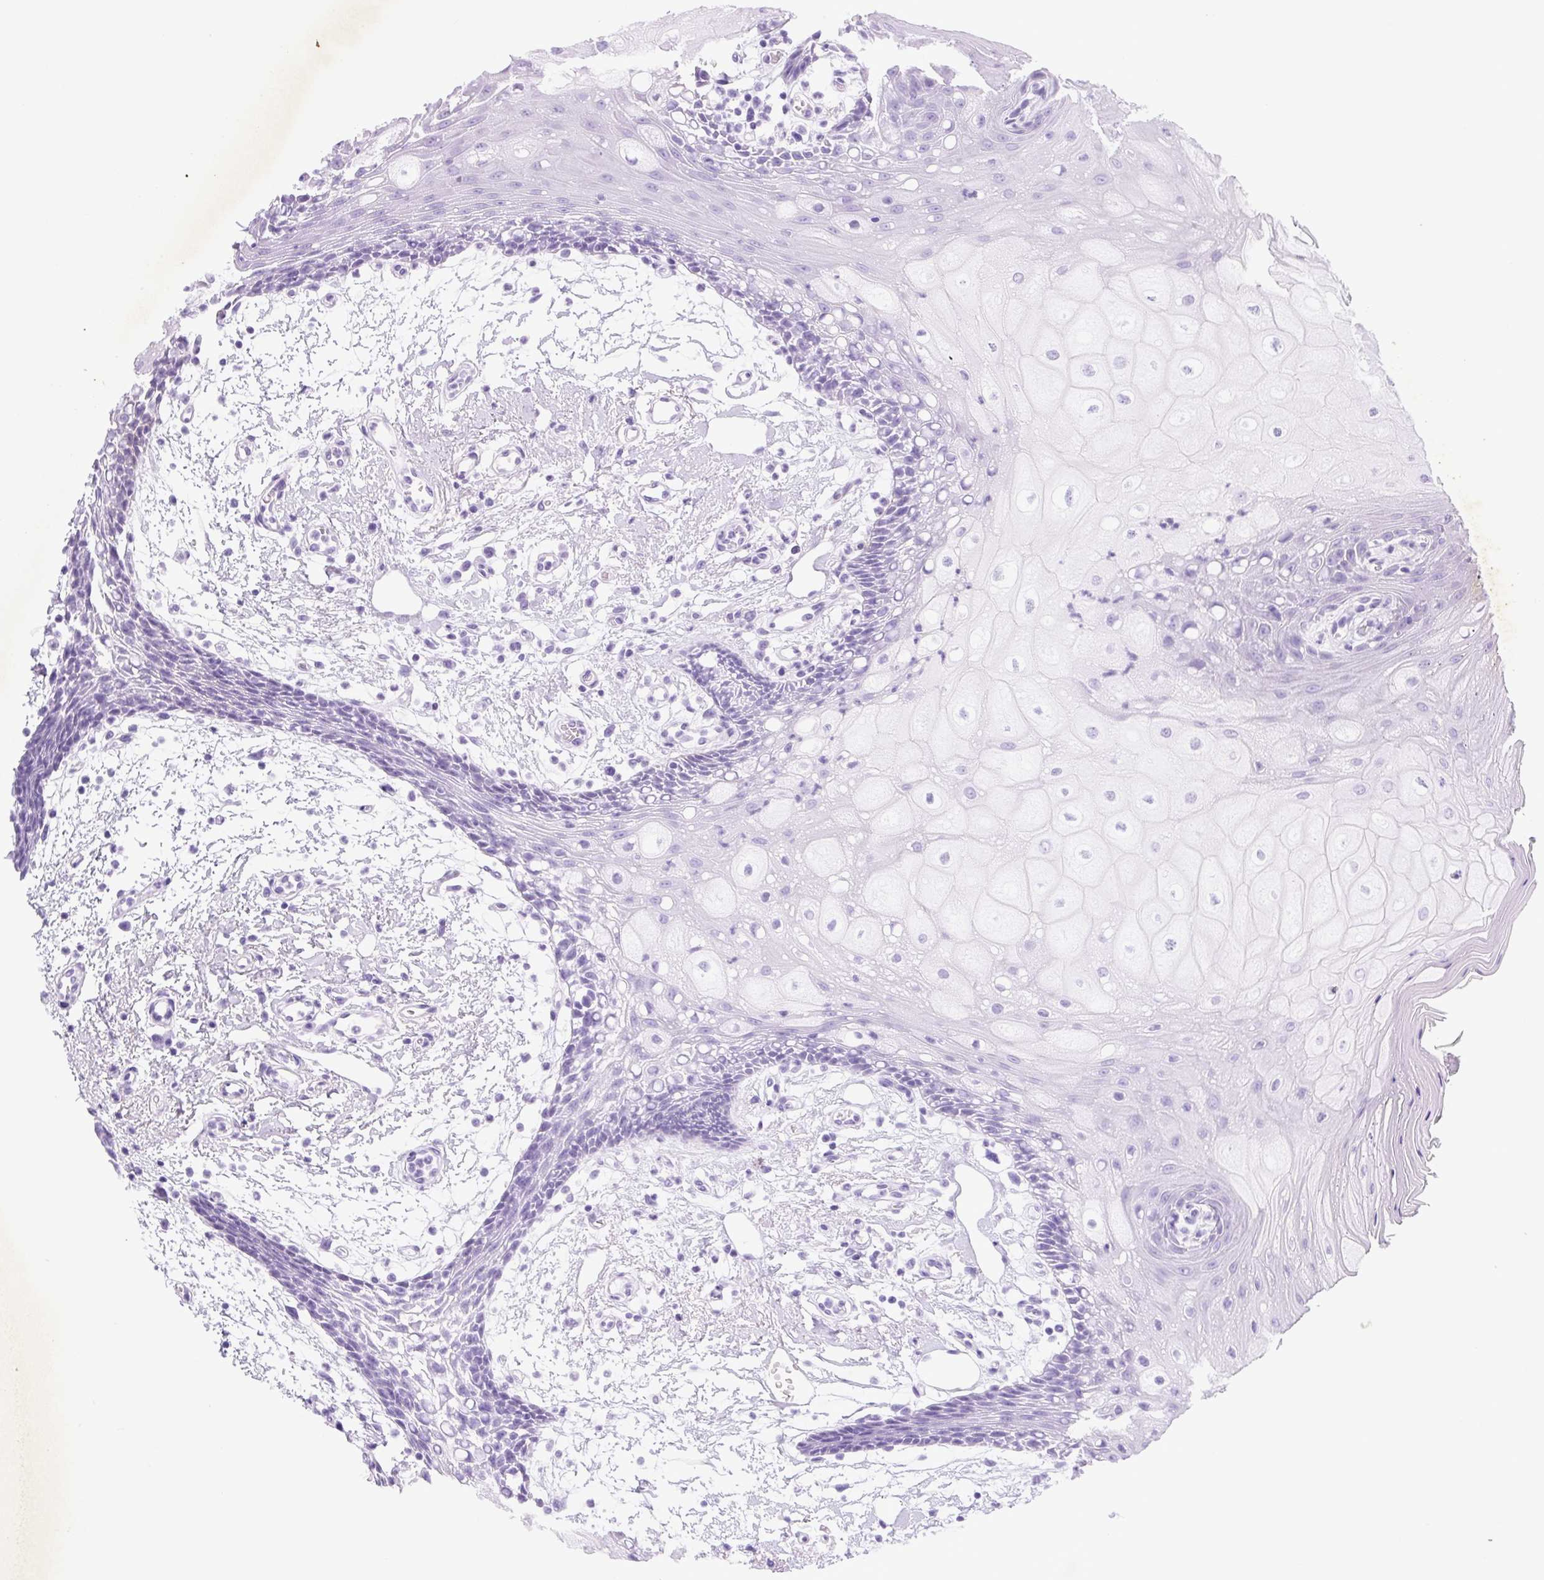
{"staining": {"intensity": "moderate", "quantity": "<25%", "location": "cytoplasmic/membranous"}, "tissue": "oral mucosa", "cell_type": "Squamous epithelial cells", "image_type": "normal", "snomed": [{"axis": "morphology", "description": "Normal tissue, NOS"}, {"axis": "topography", "description": "Oral tissue"}], "caption": "A high-resolution image shows immunohistochemistry (IHC) staining of benign oral mucosa, which exhibits moderate cytoplasmic/membranous staining in approximately <25% of squamous epithelial cells.", "gene": "SEPTIN10", "patient": {"sex": "female", "age": 59}}